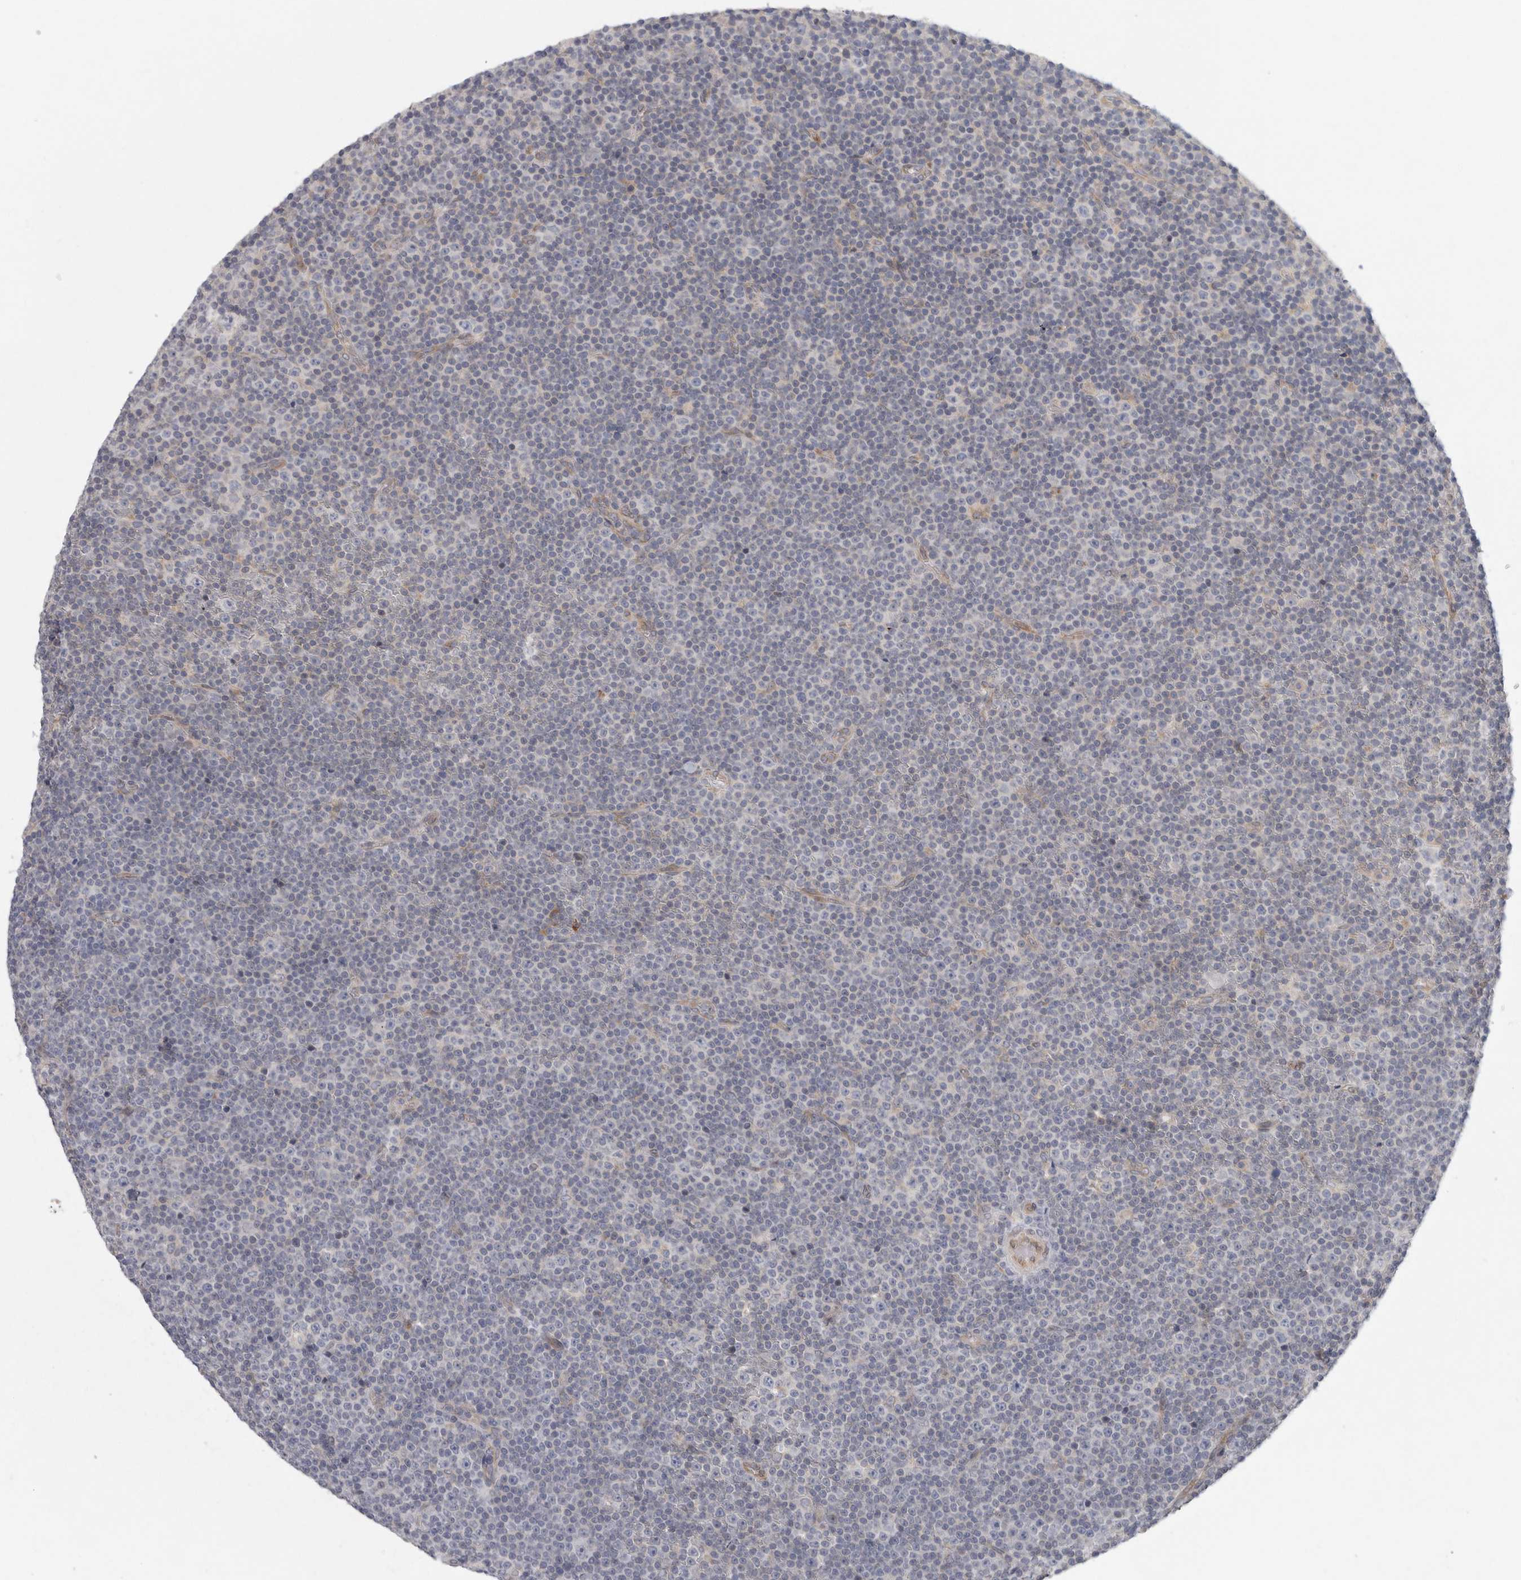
{"staining": {"intensity": "negative", "quantity": "none", "location": "none"}, "tissue": "lymphoma", "cell_type": "Tumor cells", "image_type": "cancer", "snomed": [{"axis": "morphology", "description": "Malignant lymphoma, non-Hodgkin's type, Low grade"}, {"axis": "topography", "description": "Lymph node"}], "caption": "An immunohistochemistry (IHC) image of lymphoma is shown. There is no staining in tumor cells of lymphoma.", "gene": "BCAP29", "patient": {"sex": "female", "age": 67}}